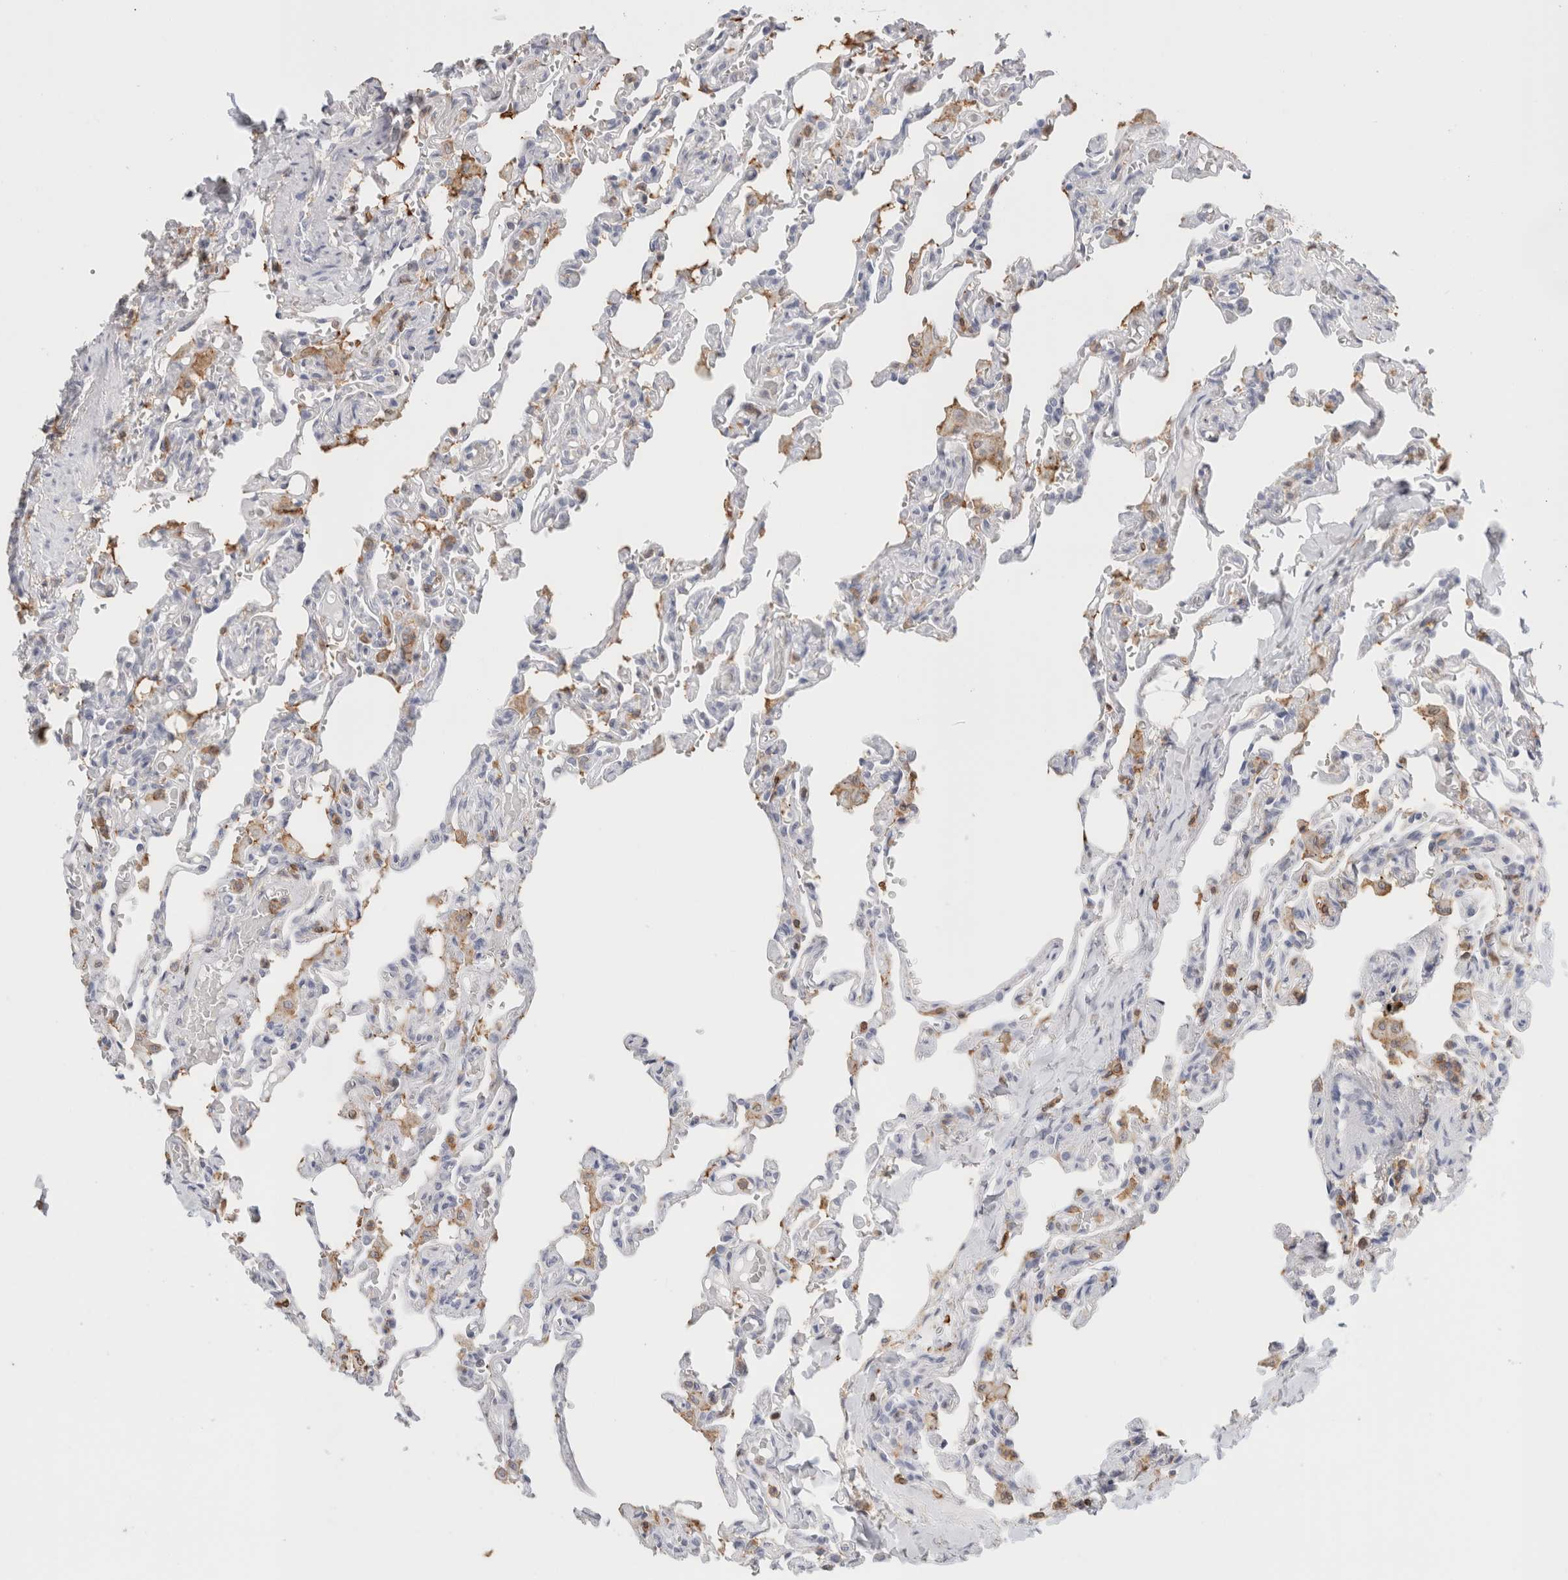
{"staining": {"intensity": "moderate", "quantity": "<25%", "location": "cytoplasmic/membranous"}, "tissue": "lung", "cell_type": "Alveolar cells", "image_type": "normal", "snomed": [{"axis": "morphology", "description": "Normal tissue, NOS"}, {"axis": "topography", "description": "Lung"}], "caption": "Immunohistochemical staining of unremarkable human lung displays <25% levels of moderate cytoplasmic/membranous protein staining in about <25% of alveolar cells.", "gene": "P2RY2", "patient": {"sex": "male", "age": 21}}